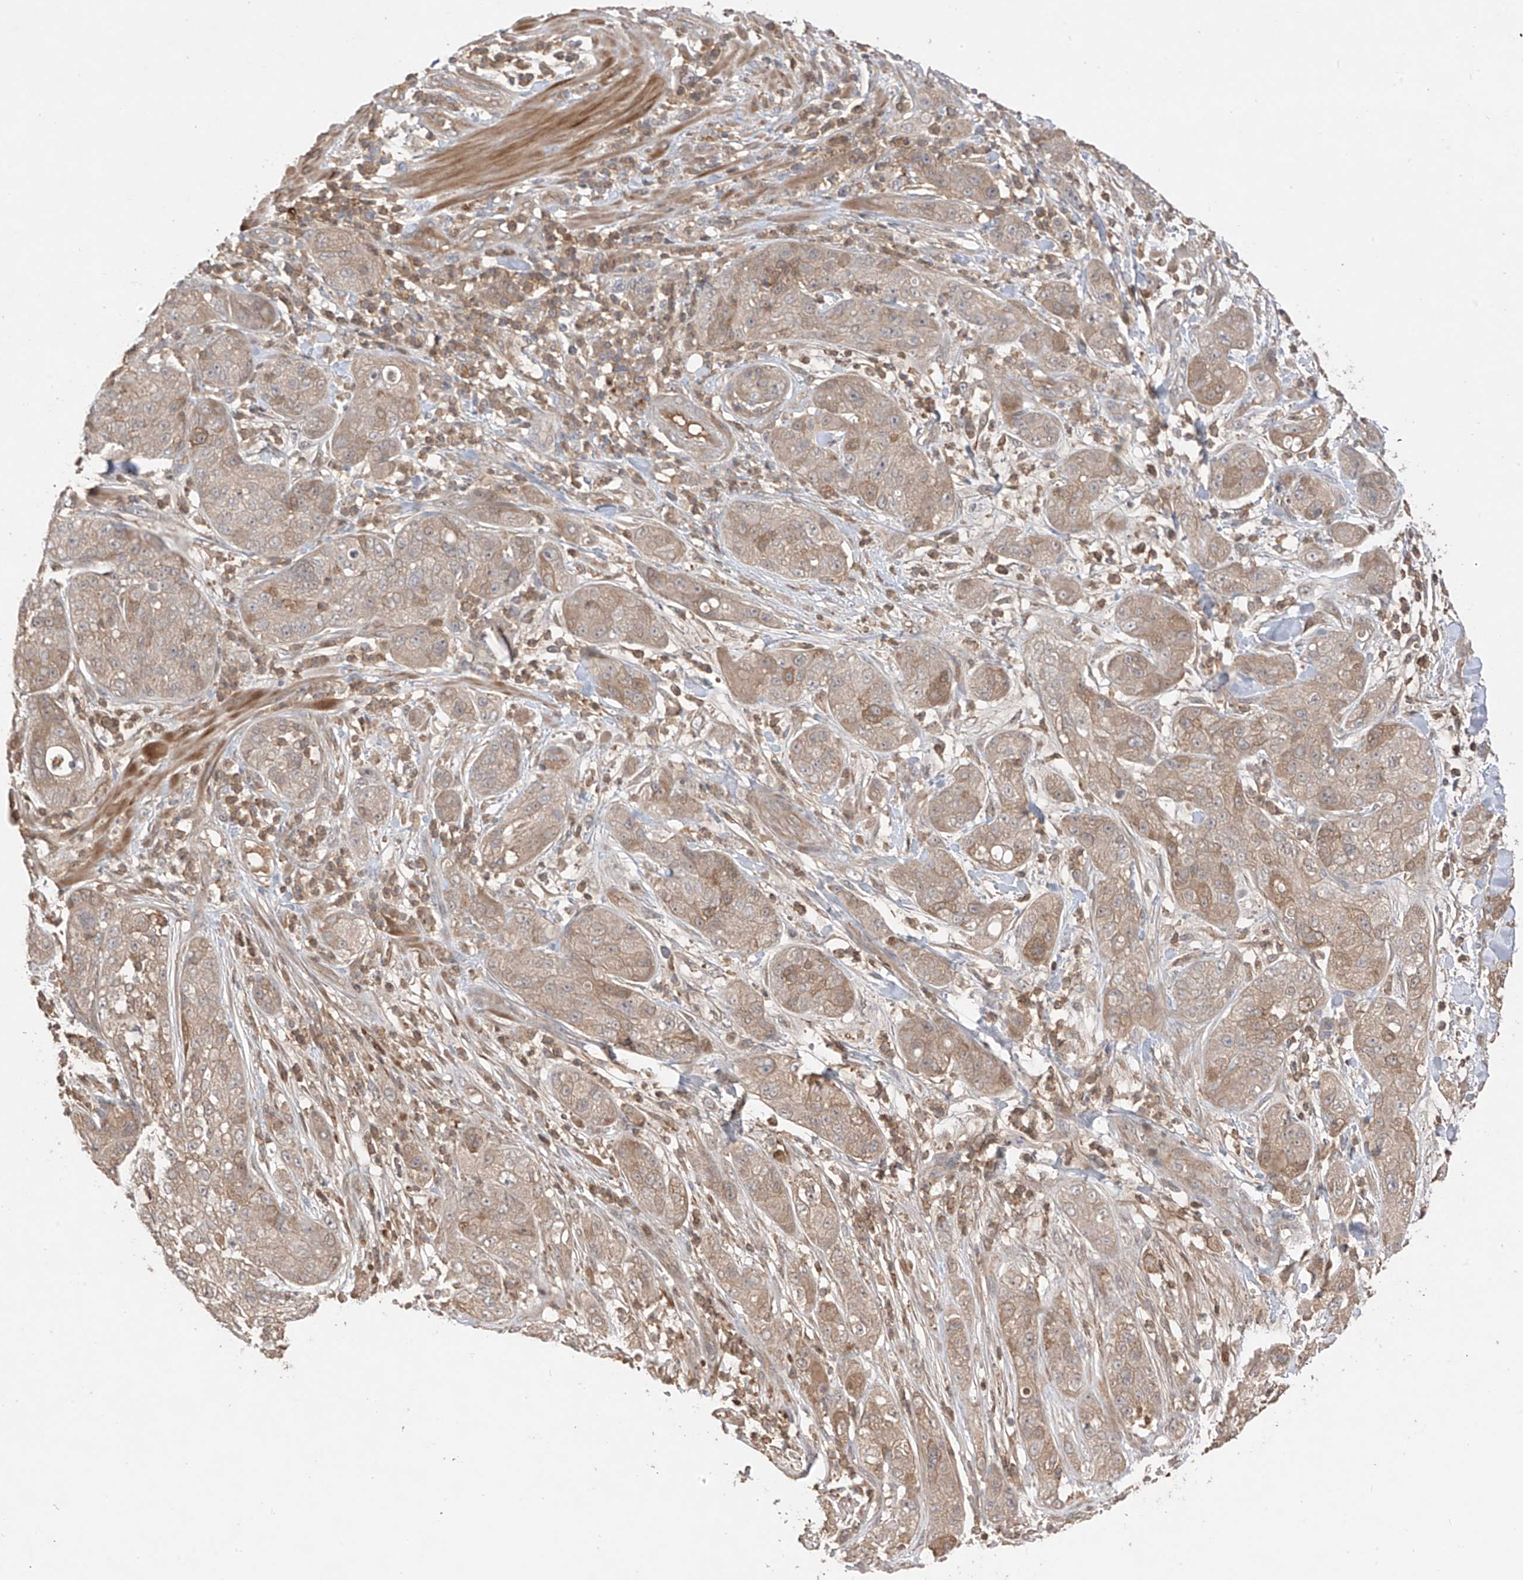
{"staining": {"intensity": "moderate", "quantity": ">75%", "location": "cytoplasmic/membranous"}, "tissue": "pancreatic cancer", "cell_type": "Tumor cells", "image_type": "cancer", "snomed": [{"axis": "morphology", "description": "Adenocarcinoma, NOS"}, {"axis": "topography", "description": "Pancreas"}], "caption": "A histopathology image showing moderate cytoplasmic/membranous expression in about >75% of tumor cells in adenocarcinoma (pancreatic), as visualized by brown immunohistochemical staining.", "gene": "CACNA2D4", "patient": {"sex": "female", "age": 78}}